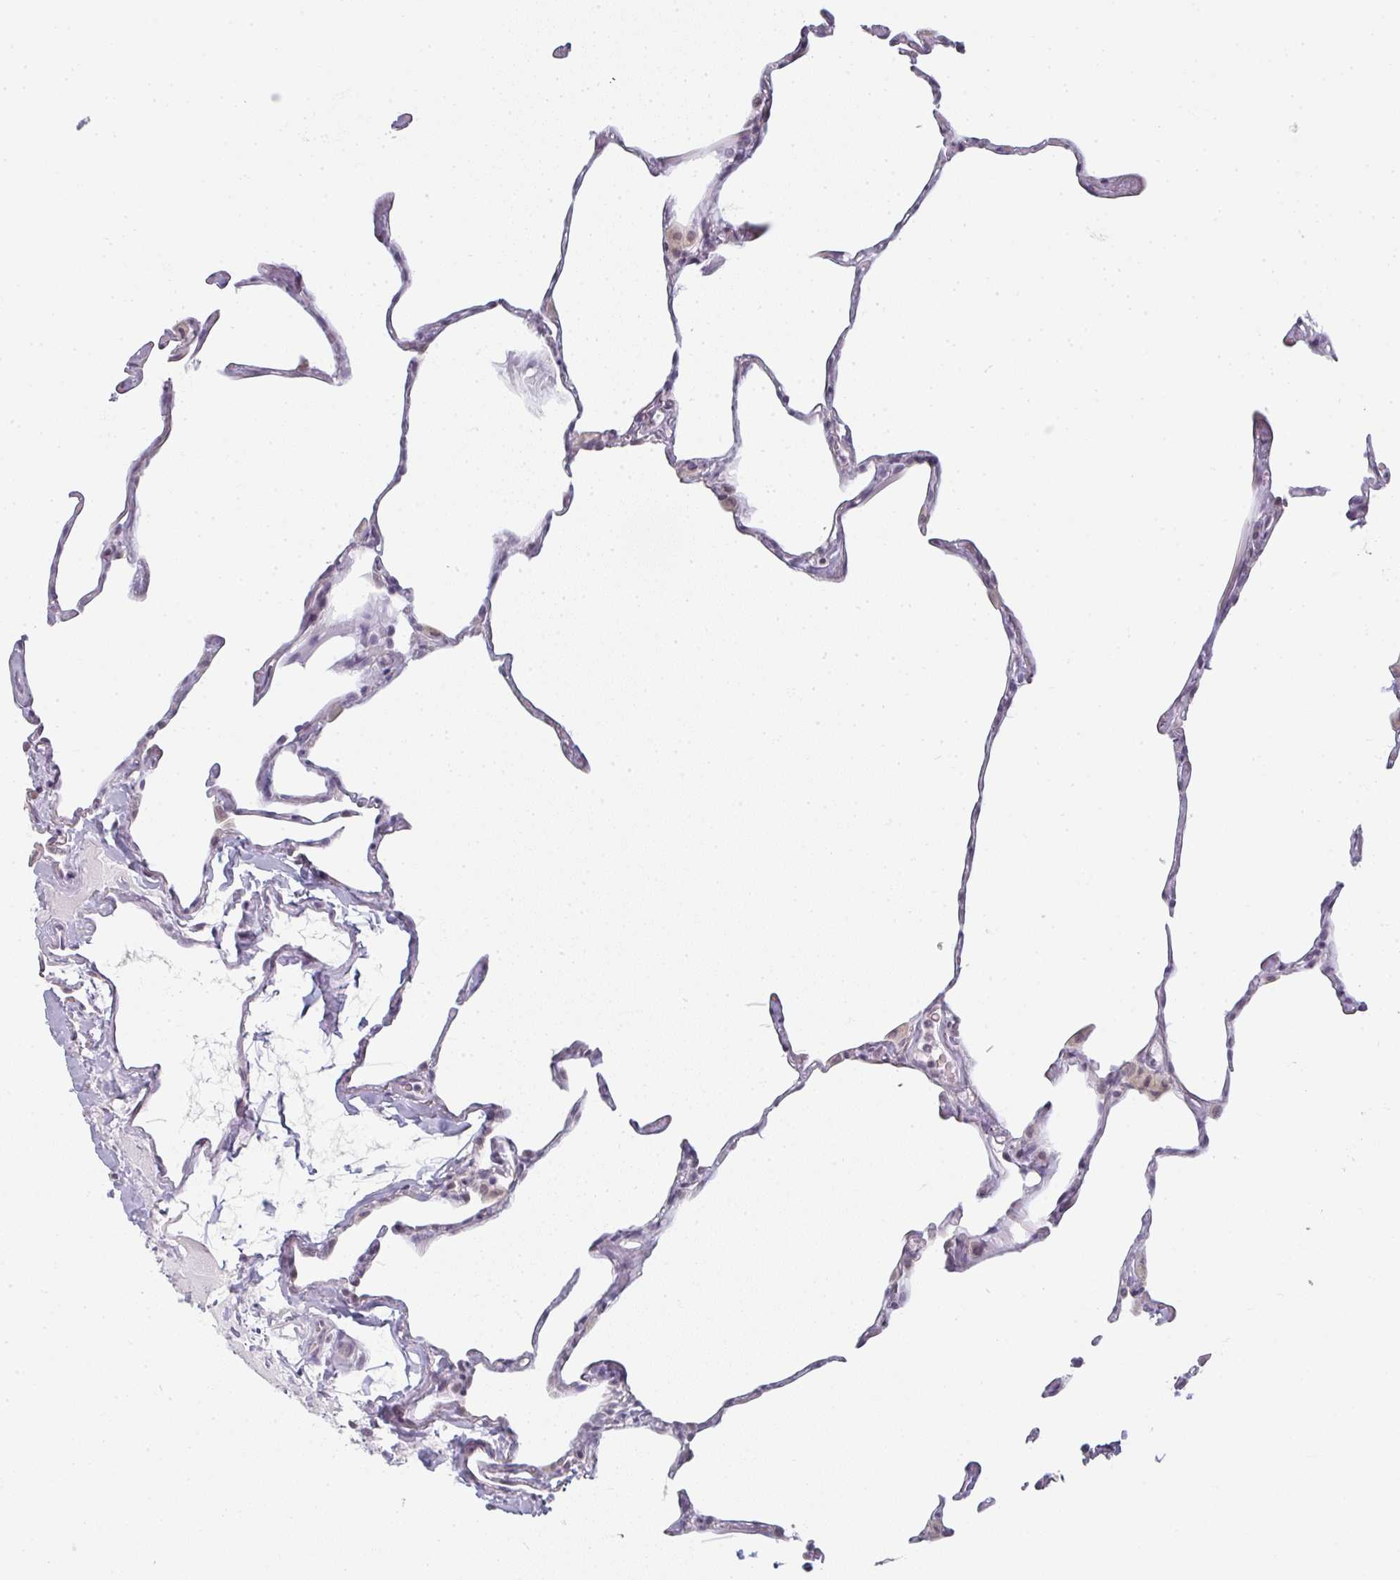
{"staining": {"intensity": "negative", "quantity": "none", "location": "none"}, "tissue": "lung", "cell_type": "Alveolar cells", "image_type": "normal", "snomed": [{"axis": "morphology", "description": "Normal tissue, NOS"}, {"axis": "topography", "description": "Lung"}], "caption": "Alveolar cells show no significant expression in unremarkable lung. Nuclei are stained in blue.", "gene": "RBBP6", "patient": {"sex": "male", "age": 65}}